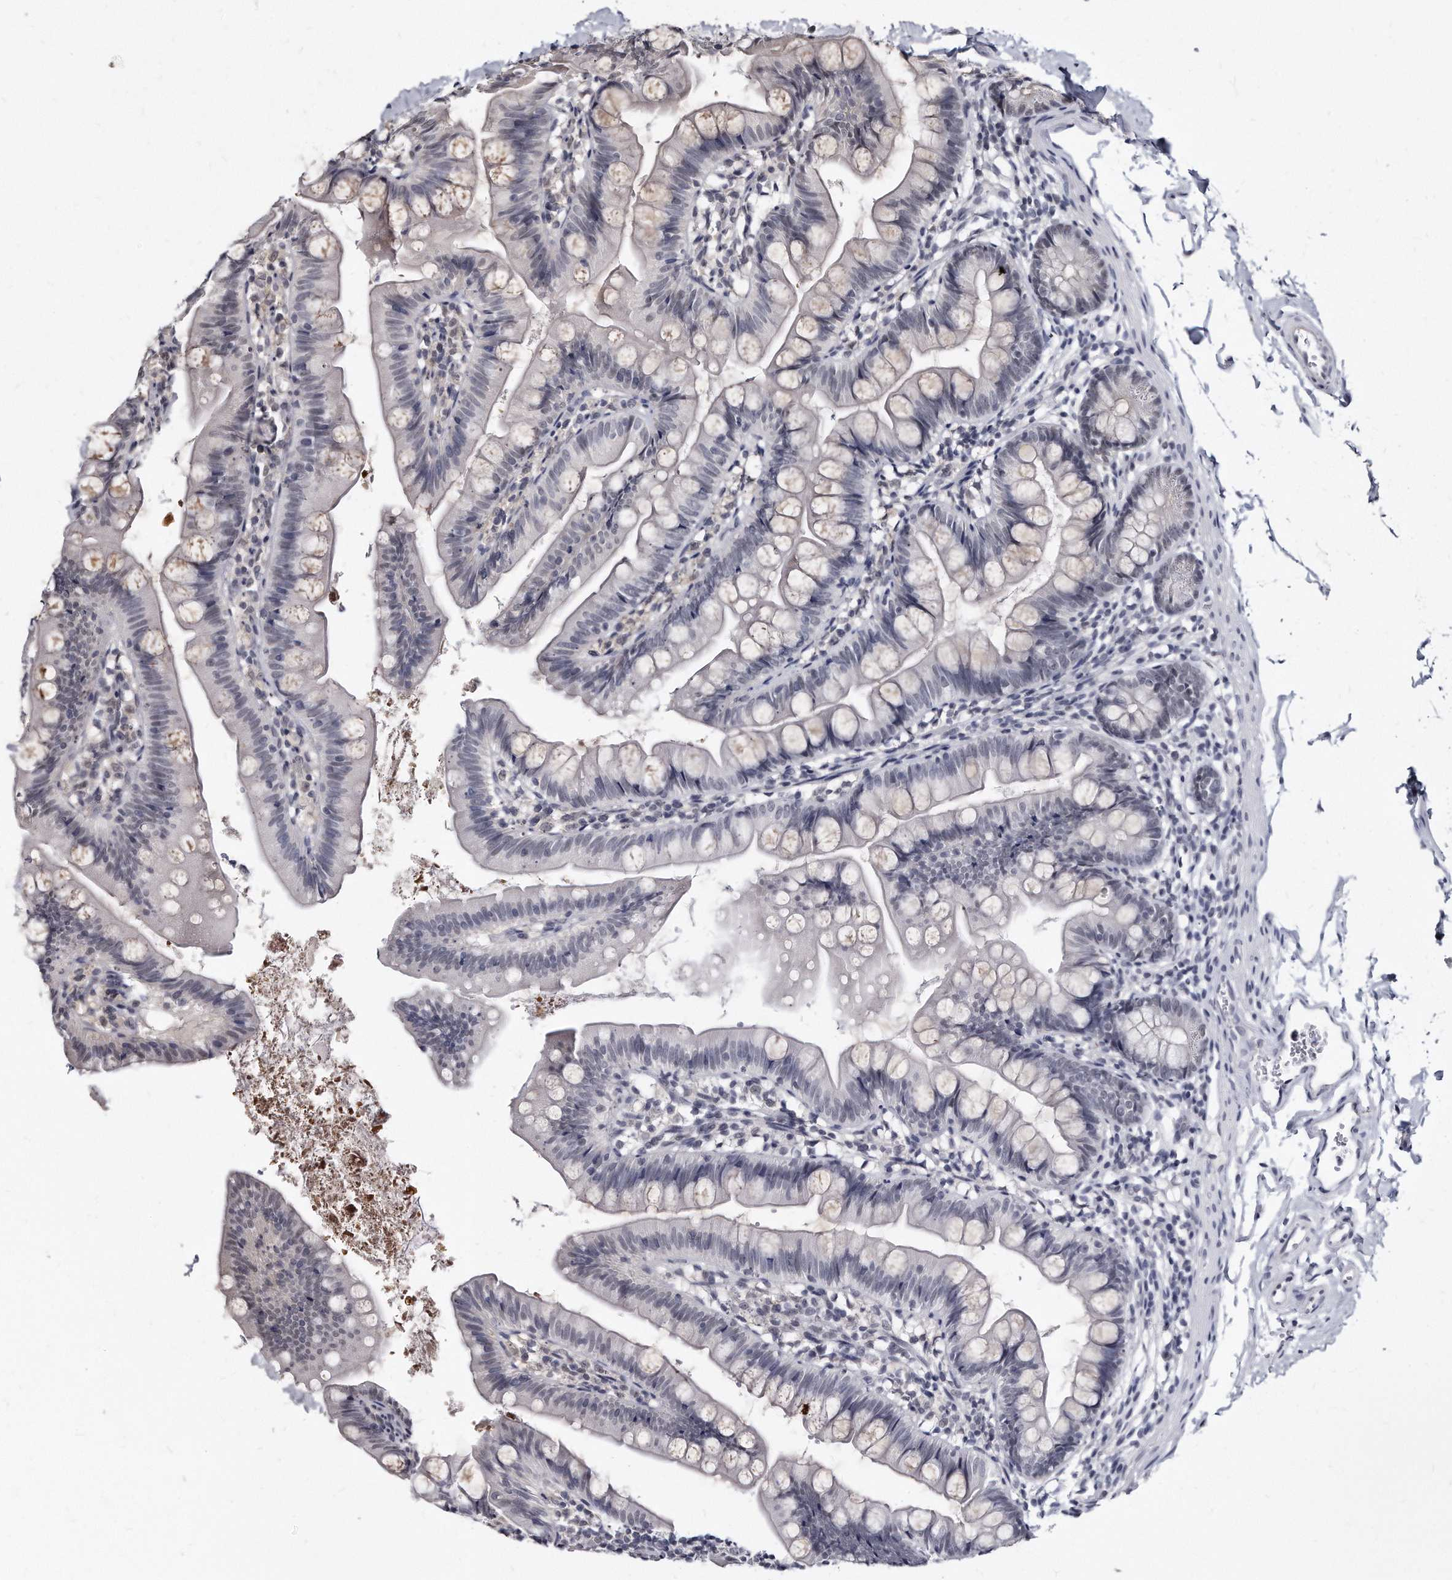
{"staining": {"intensity": "negative", "quantity": "none", "location": "none"}, "tissue": "small intestine", "cell_type": "Glandular cells", "image_type": "normal", "snomed": [{"axis": "morphology", "description": "Normal tissue, NOS"}, {"axis": "topography", "description": "Small intestine"}], "caption": "The histopathology image displays no staining of glandular cells in benign small intestine.", "gene": "KLHDC3", "patient": {"sex": "male", "age": 7}}